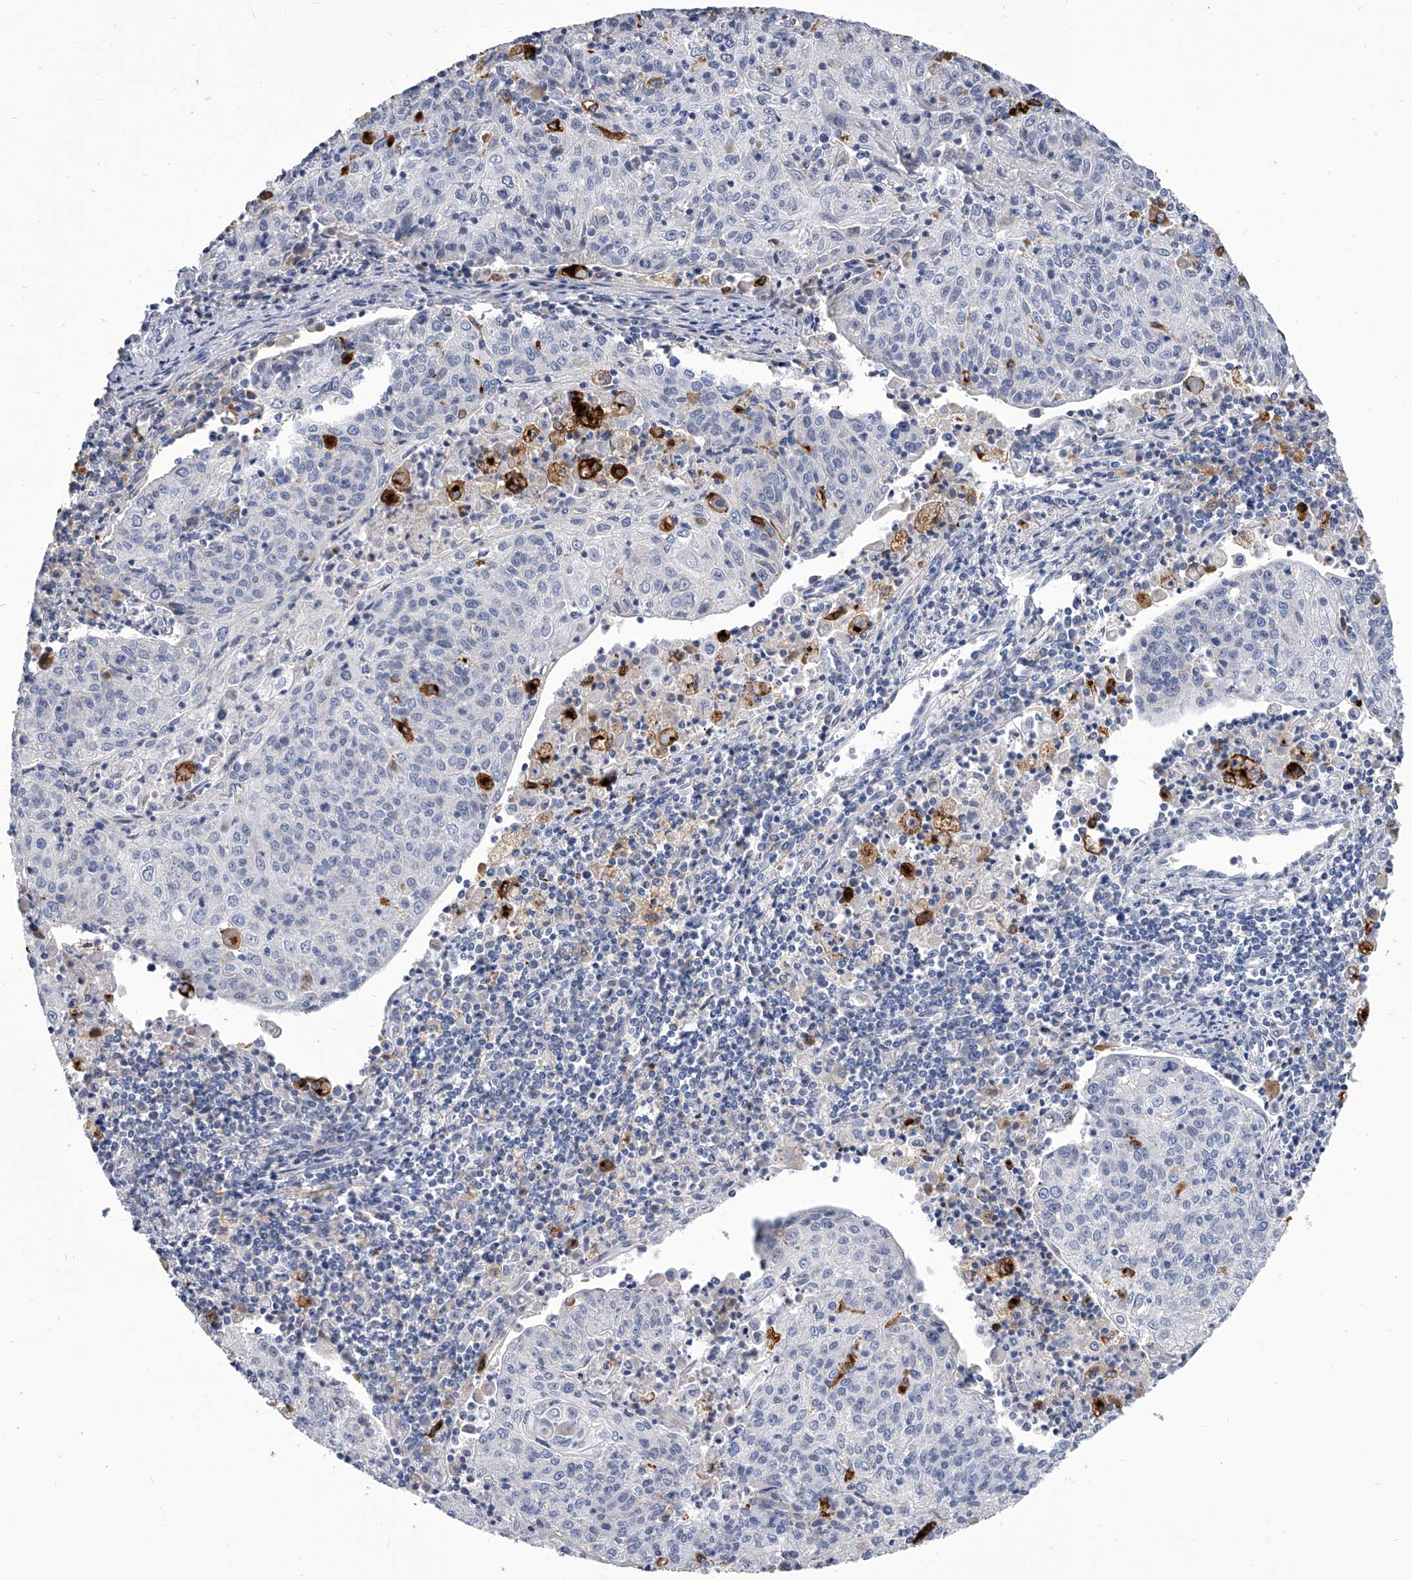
{"staining": {"intensity": "negative", "quantity": "none", "location": "none"}, "tissue": "cervical cancer", "cell_type": "Tumor cells", "image_type": "cancer", "snomed": [{"axis": "morphology", "description": "Squamous cell carcinoma, NOS"}, {"axis": "topography", "description": "Cervix"}], "caption": "Cervical squamous cell carcinoma stained for a protein using IHC demonstrates no staining tumor cells.", "gene": "SPP1", "patient": {"sex": "female", "age": 48}}